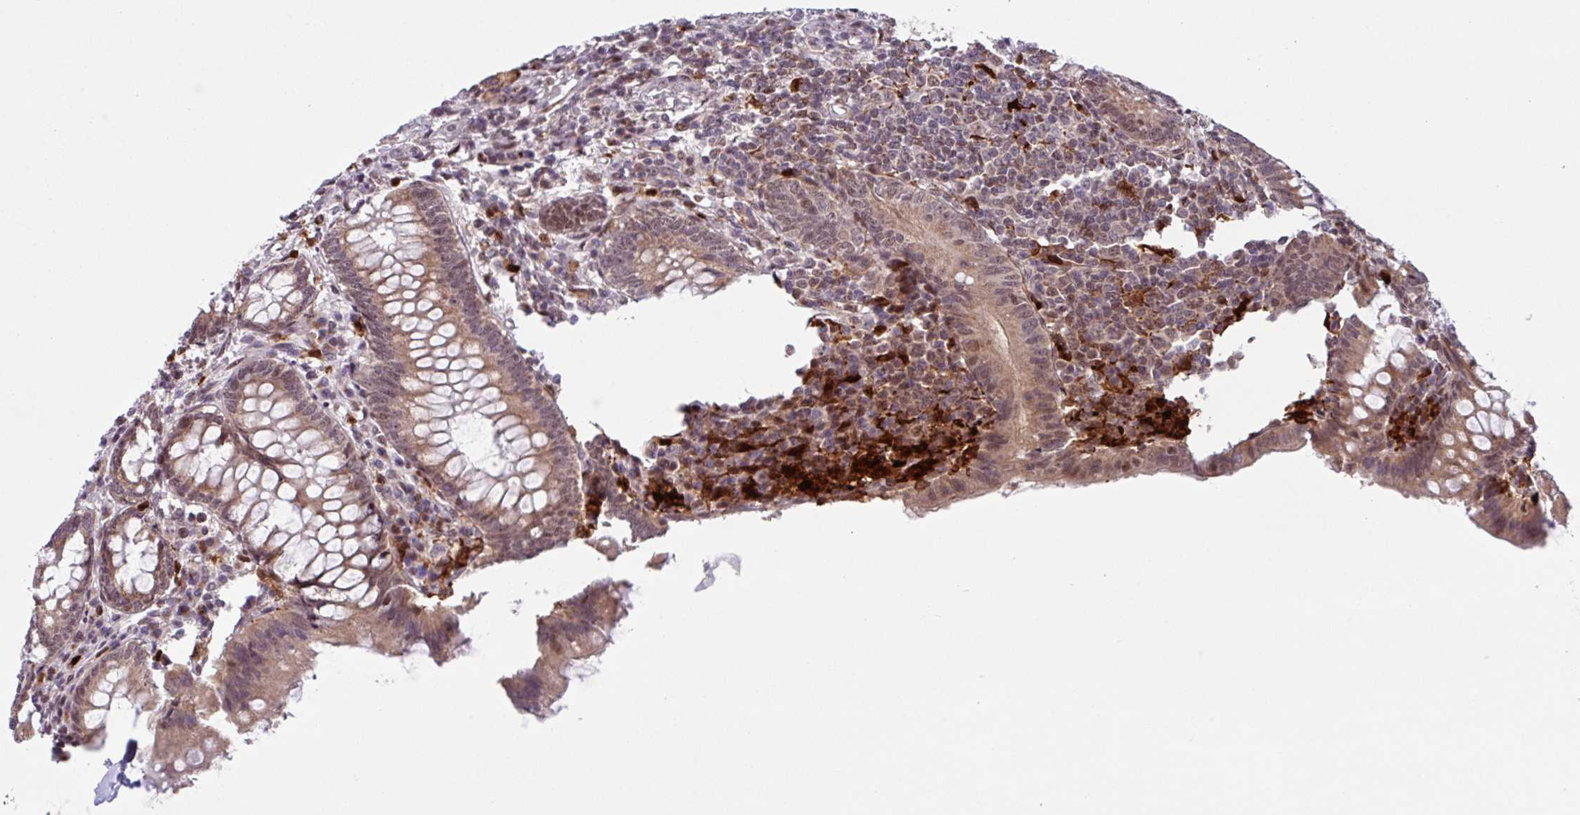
{"staining": {"intensity": "moderate", "quantity": ">75%", "location": "cytoplasmic/membranous,nuclear"}, "tissue": "appendix", "cell_type": "Glandular cells", "image_type": "normal", "snomed": [{"axis": "morphology", "description": "Normal tissue, NOS"}, {"axis": "topography", "description": "Appendix"}], "caption": "The immunohistochemical stain highlights moderate cytoplasmic/membranous,nuclear positivity in glandular cells of unremarkable appendix.", "gene": "BRD3", "patient": {"sex": "male", "age": 83}}